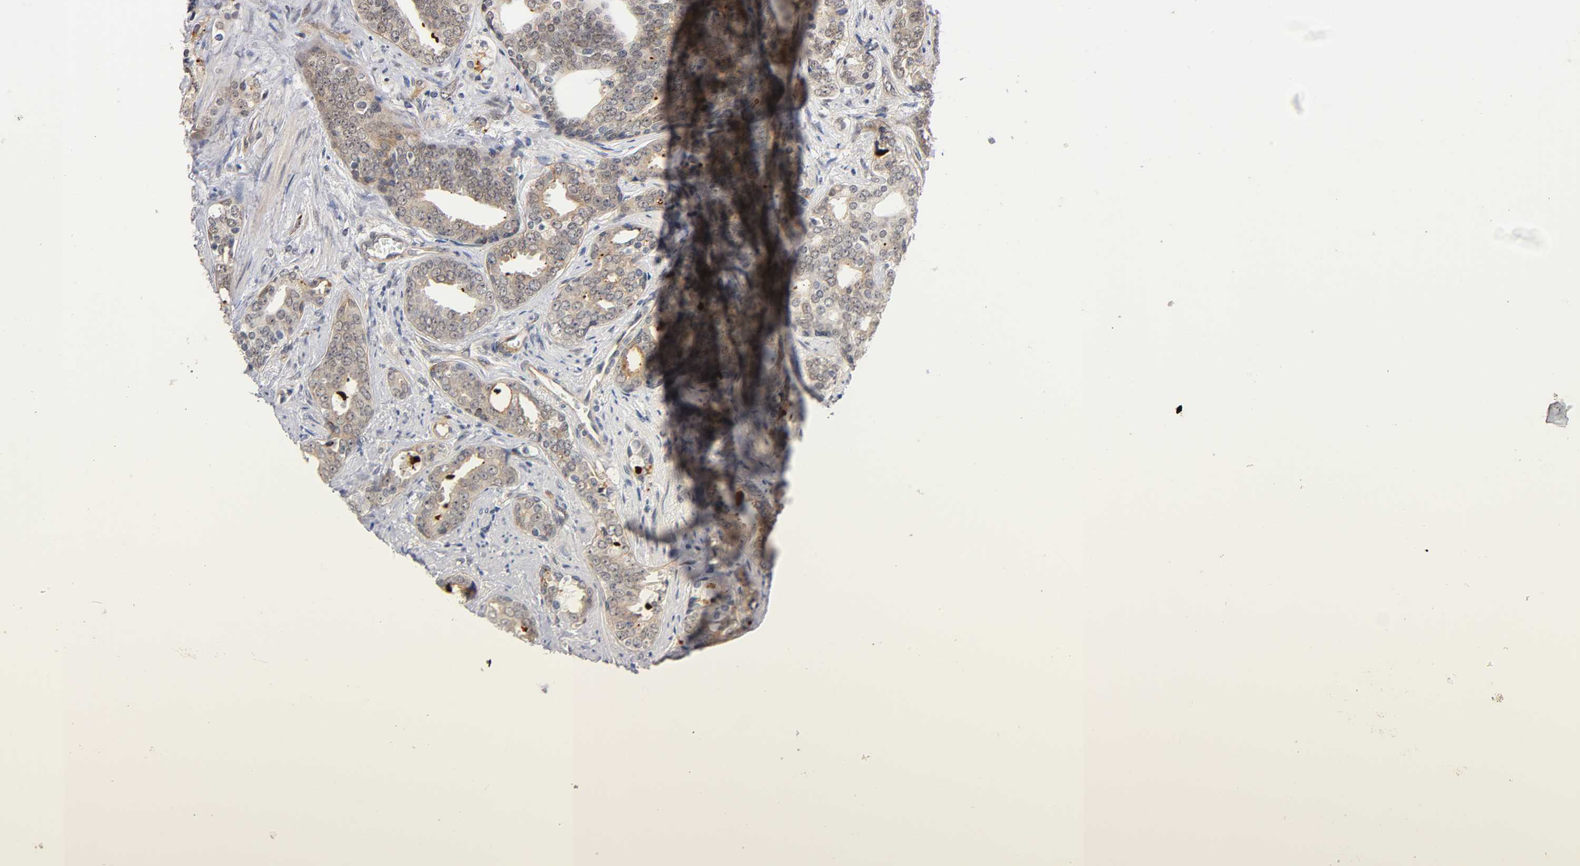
{"staining": {"intensity": "weak", "quantity": ">75%", "location": "cytoplasmic/membranous"}, "tissue": "prostate cancer", "cell_type": "Tumor cells", "image_type": "cancer", "snomed": [{"axis": "morphology", "description": "Adenocarcinoma, High grade"}, {"axis": "topography", "description": "Prostate"}], "caption": "Protein expression analysis of prostate cancer shows weak cytoplasmic/membranous positivity in approximately >75% of tumor cells.", "gene": "LAMB1", "patient": {"sex": "male", "age": 67}}